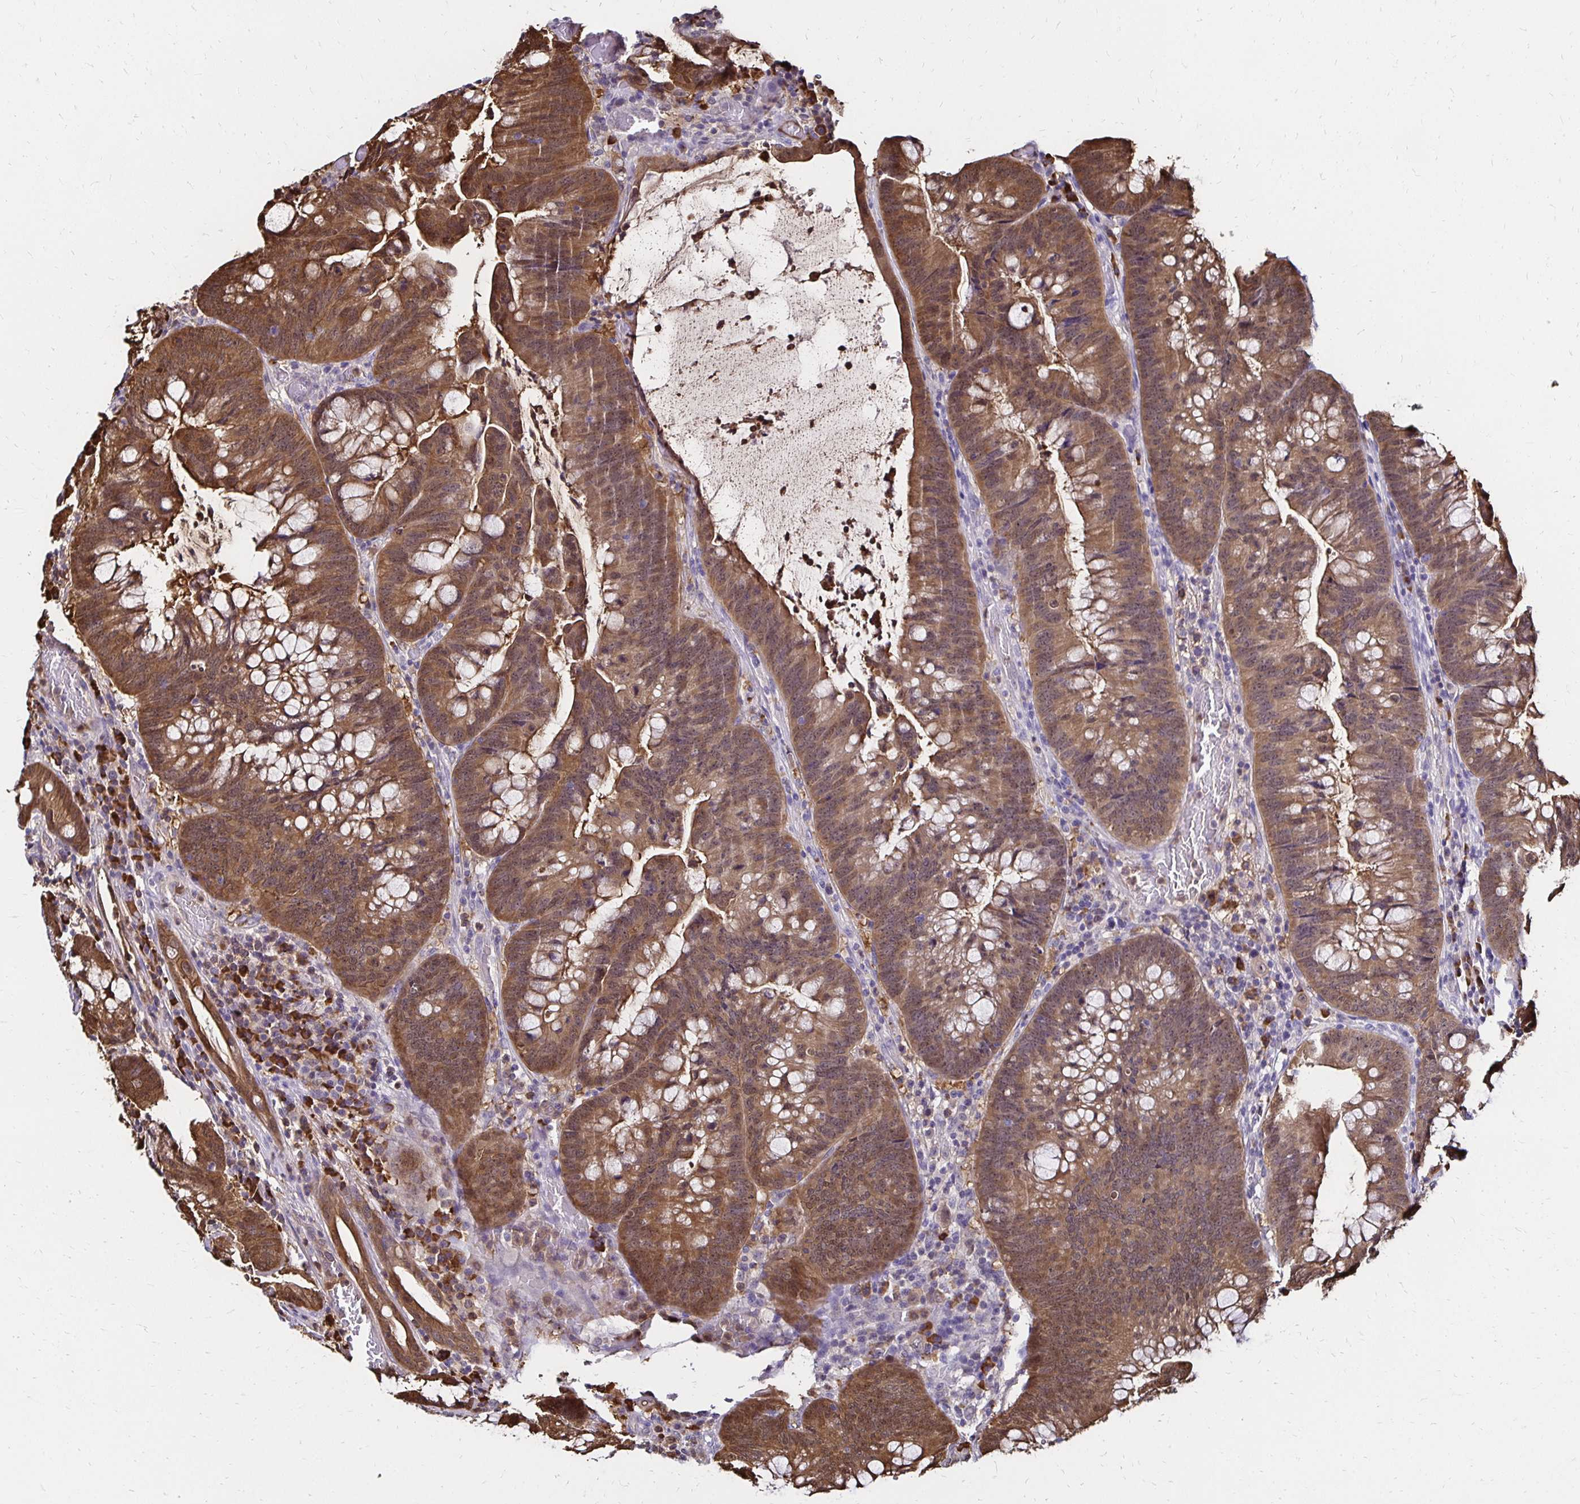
{"staining": {"intensity": "moderate", "quantity": ">75%", "location": "cytoplasmic/membranous,nuclear"}, "tissue": "colorectal cancer", "cell_type": "Tumor cells", "image_type": "cancer", "snomed": [{"axis": "morphology", "description": "Adenocarcinoma, NOS"}, {"axis": "topography", "description": "Colon"}], "caption": "Immunohistochemistry (IHC) histopathology image of neoplastic tissue: colorectal adenocarcinoma stained using immunohistochemistry shows medium levels of moderate protein expression localized specifically in the cytoplasmic/membranous and nuclear of tumor cells, appearing as a cytoplasmic/membranous and nuclear brown color.", "gene": "TXN", "patient": {"sex": "male", "age": 62}}